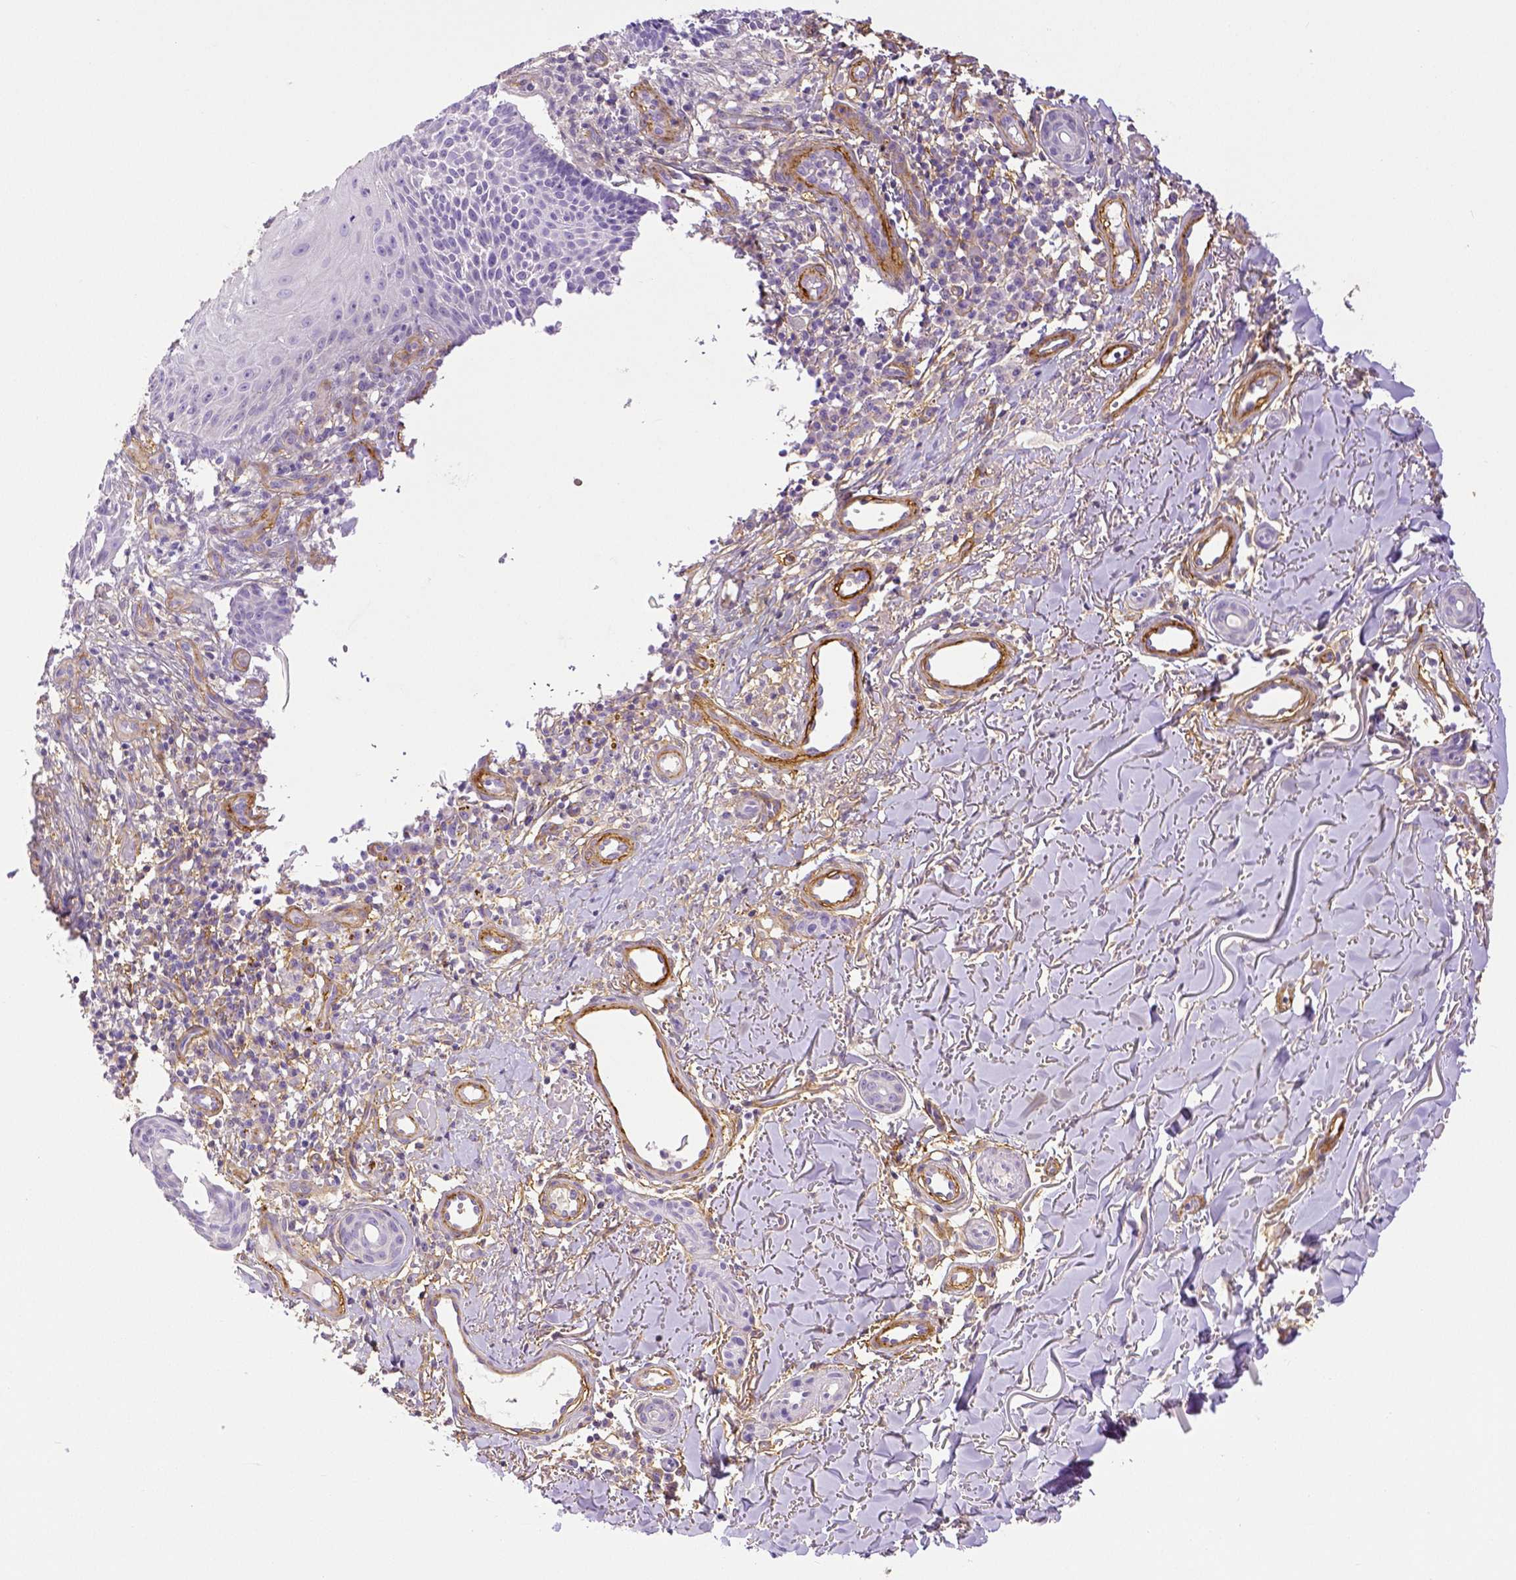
{"staining": {"intensity": "negative", "quantity": "none", "location": "none"}, "tissue": "skin cancer", "cell_type": "Tumor cells", "image_type": "cancer", "snomed": [{"axis": "morphology", "description": "Basal cell carcinoma"}, {"axis": "topography", "description": "Skin"}], "caption": "An image of skin cancer (basal cell carcinoma) stained for a protein demonstrates no brown staining in tumor cells.", "gene": "THY1", "patient": {"sex": "male", "age": 88}}